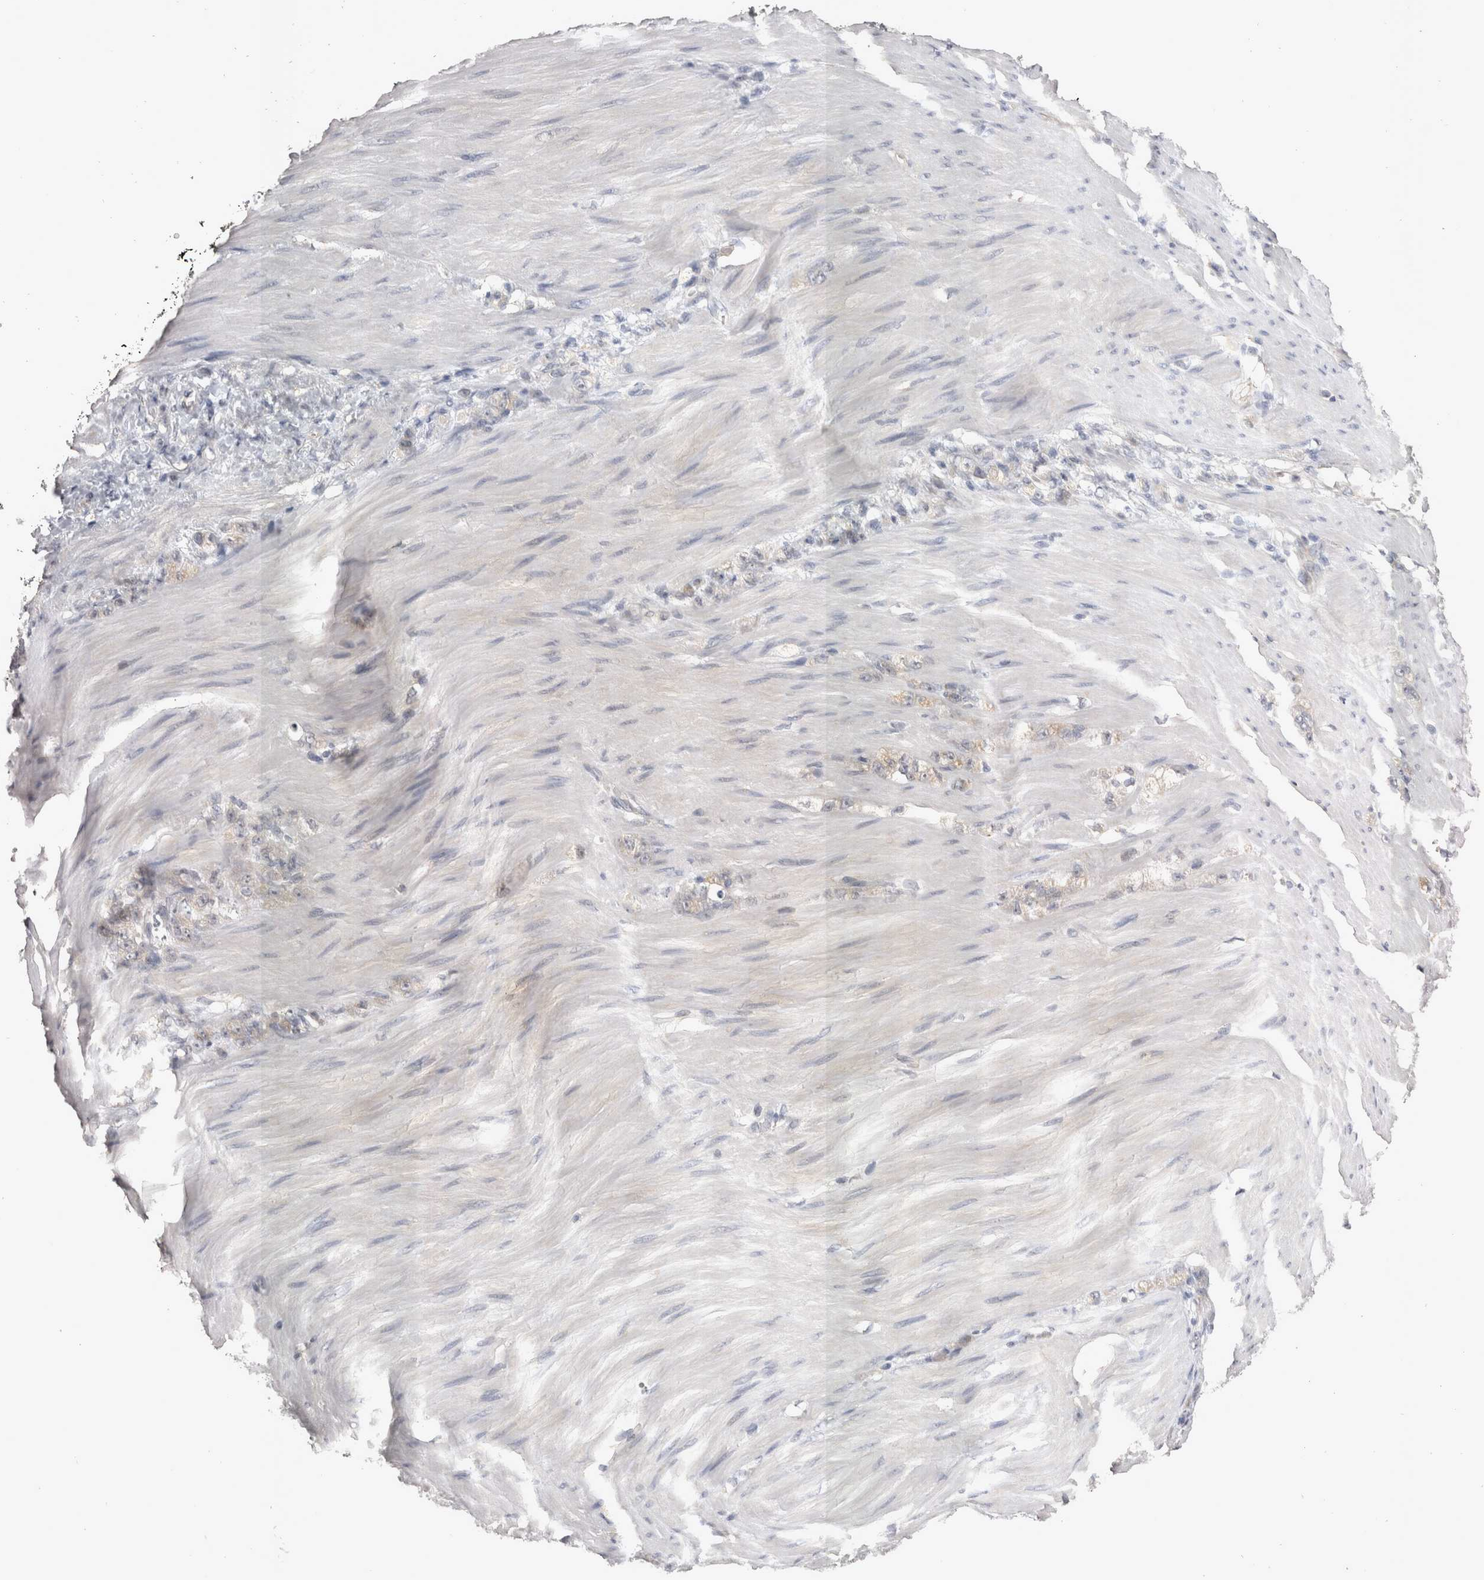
{"staining": {"intensity": "negative", "quantity": "none", "location": "none"}, "tissue": "stomach cancer", "cell_type": "Tumor cells", "image_type": "cancer", "snomed": [{"axis": "morphology", "description": "Normal tissue, NOS"}, {"axis": "morphology", "description": "Adenocarcinoma, NOS"}, {"axis": "topography", "description": "Stomach"}], "caption": "Histopathology image shows no significant protein expression in tumor cells of stomach cancer (adenocarcinoma).", "gene": "CTBS", "patient": {"sex": "male", "age": 82}}